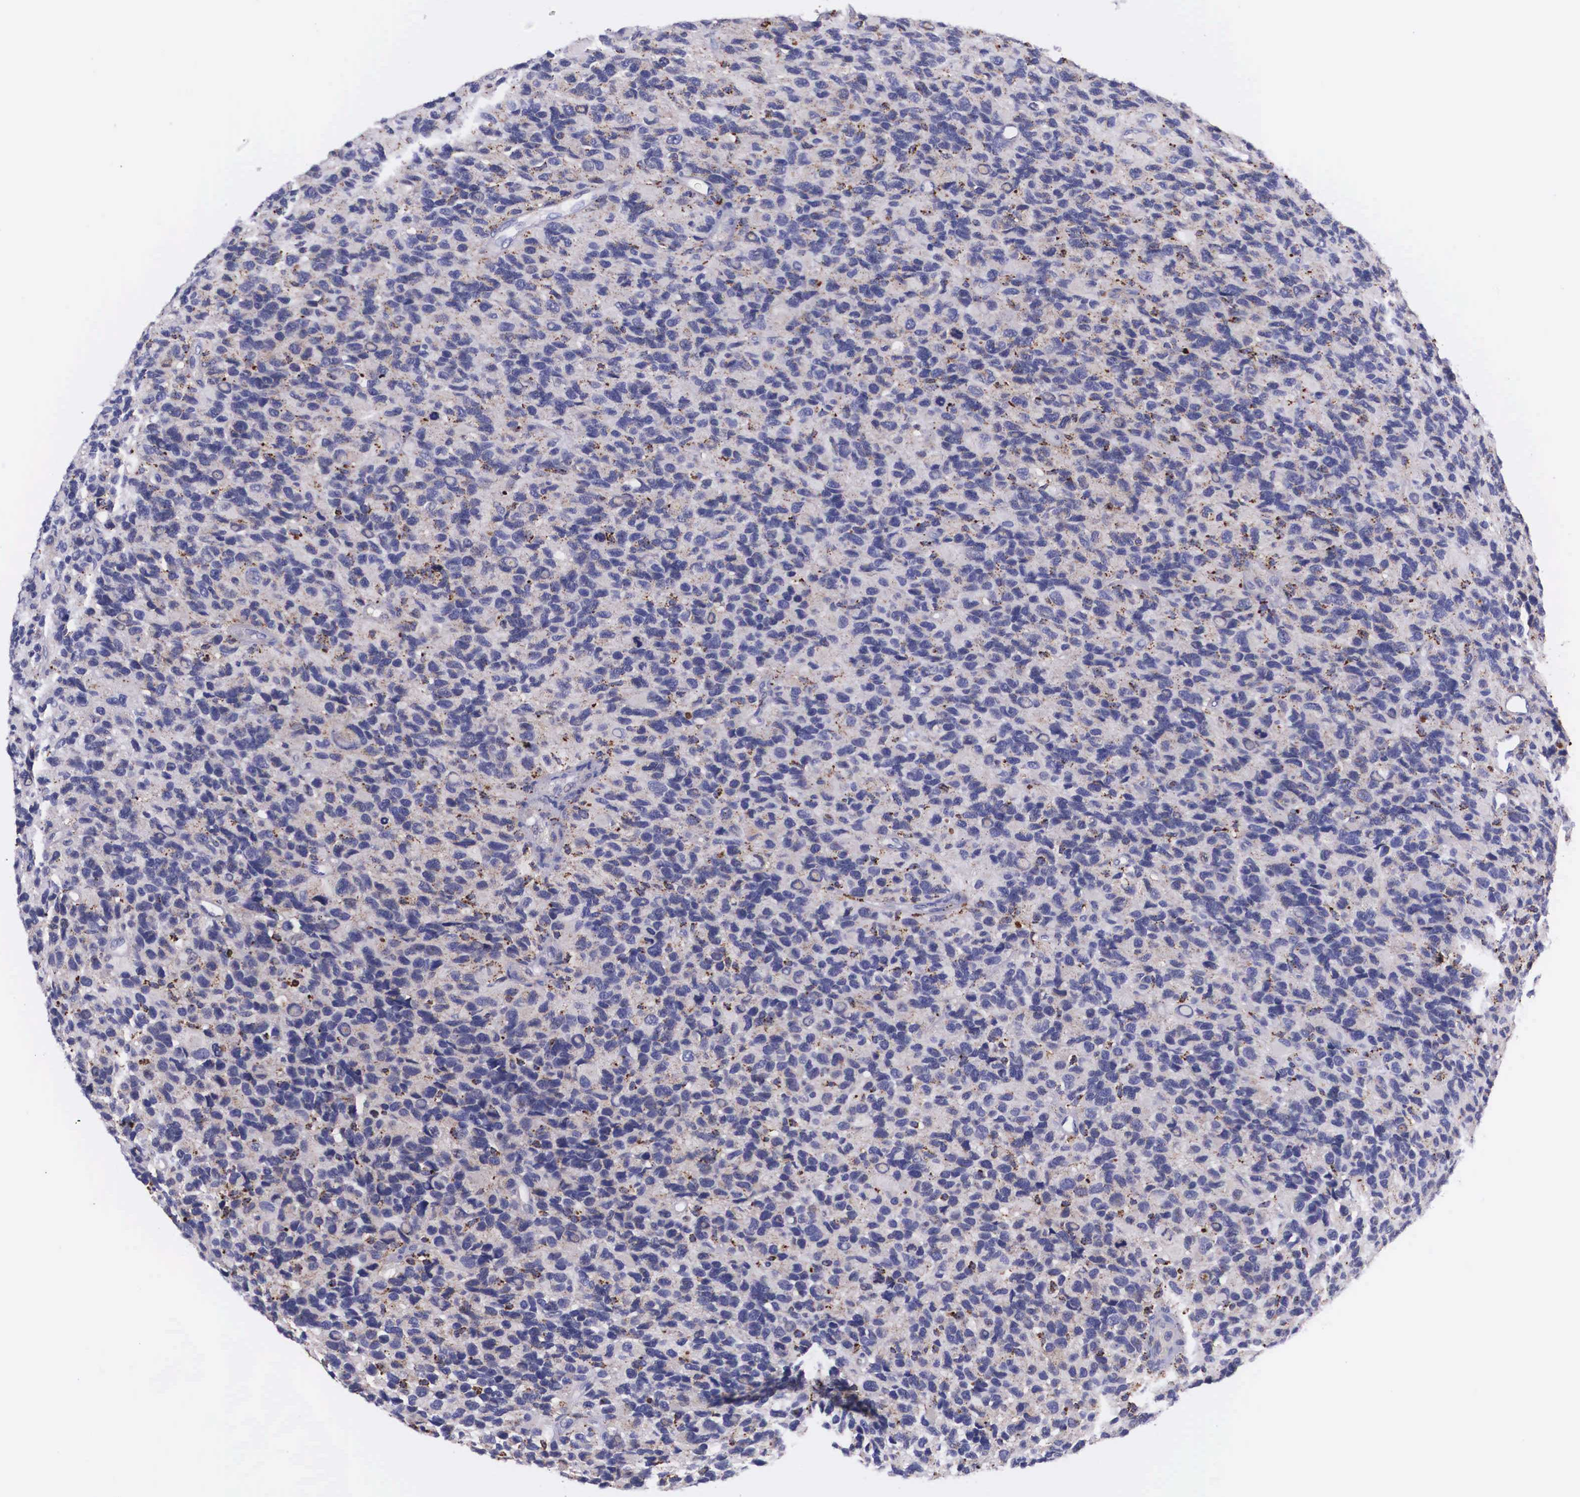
{"staining": {"intensity": "weak", "quantity": "25%-75%", "location": "cytoplasmic/membranous"}, "tissue": "glioma", "cell_type": "Tumor cells", "image_type": "cancer", "snomed": [{"axis": "morphology", "description": "Glioma, malignant, High grade"}, {"axis": "topography", "description": "Brain"}], "caption": "Brown immunohistochemical staining in human glioma exhibits weak cytoplasmic/membranous staining in about 25%-75% of tumor cells.", "gene": "NAGA", "patient": {"sex": "male", "age": 77}}